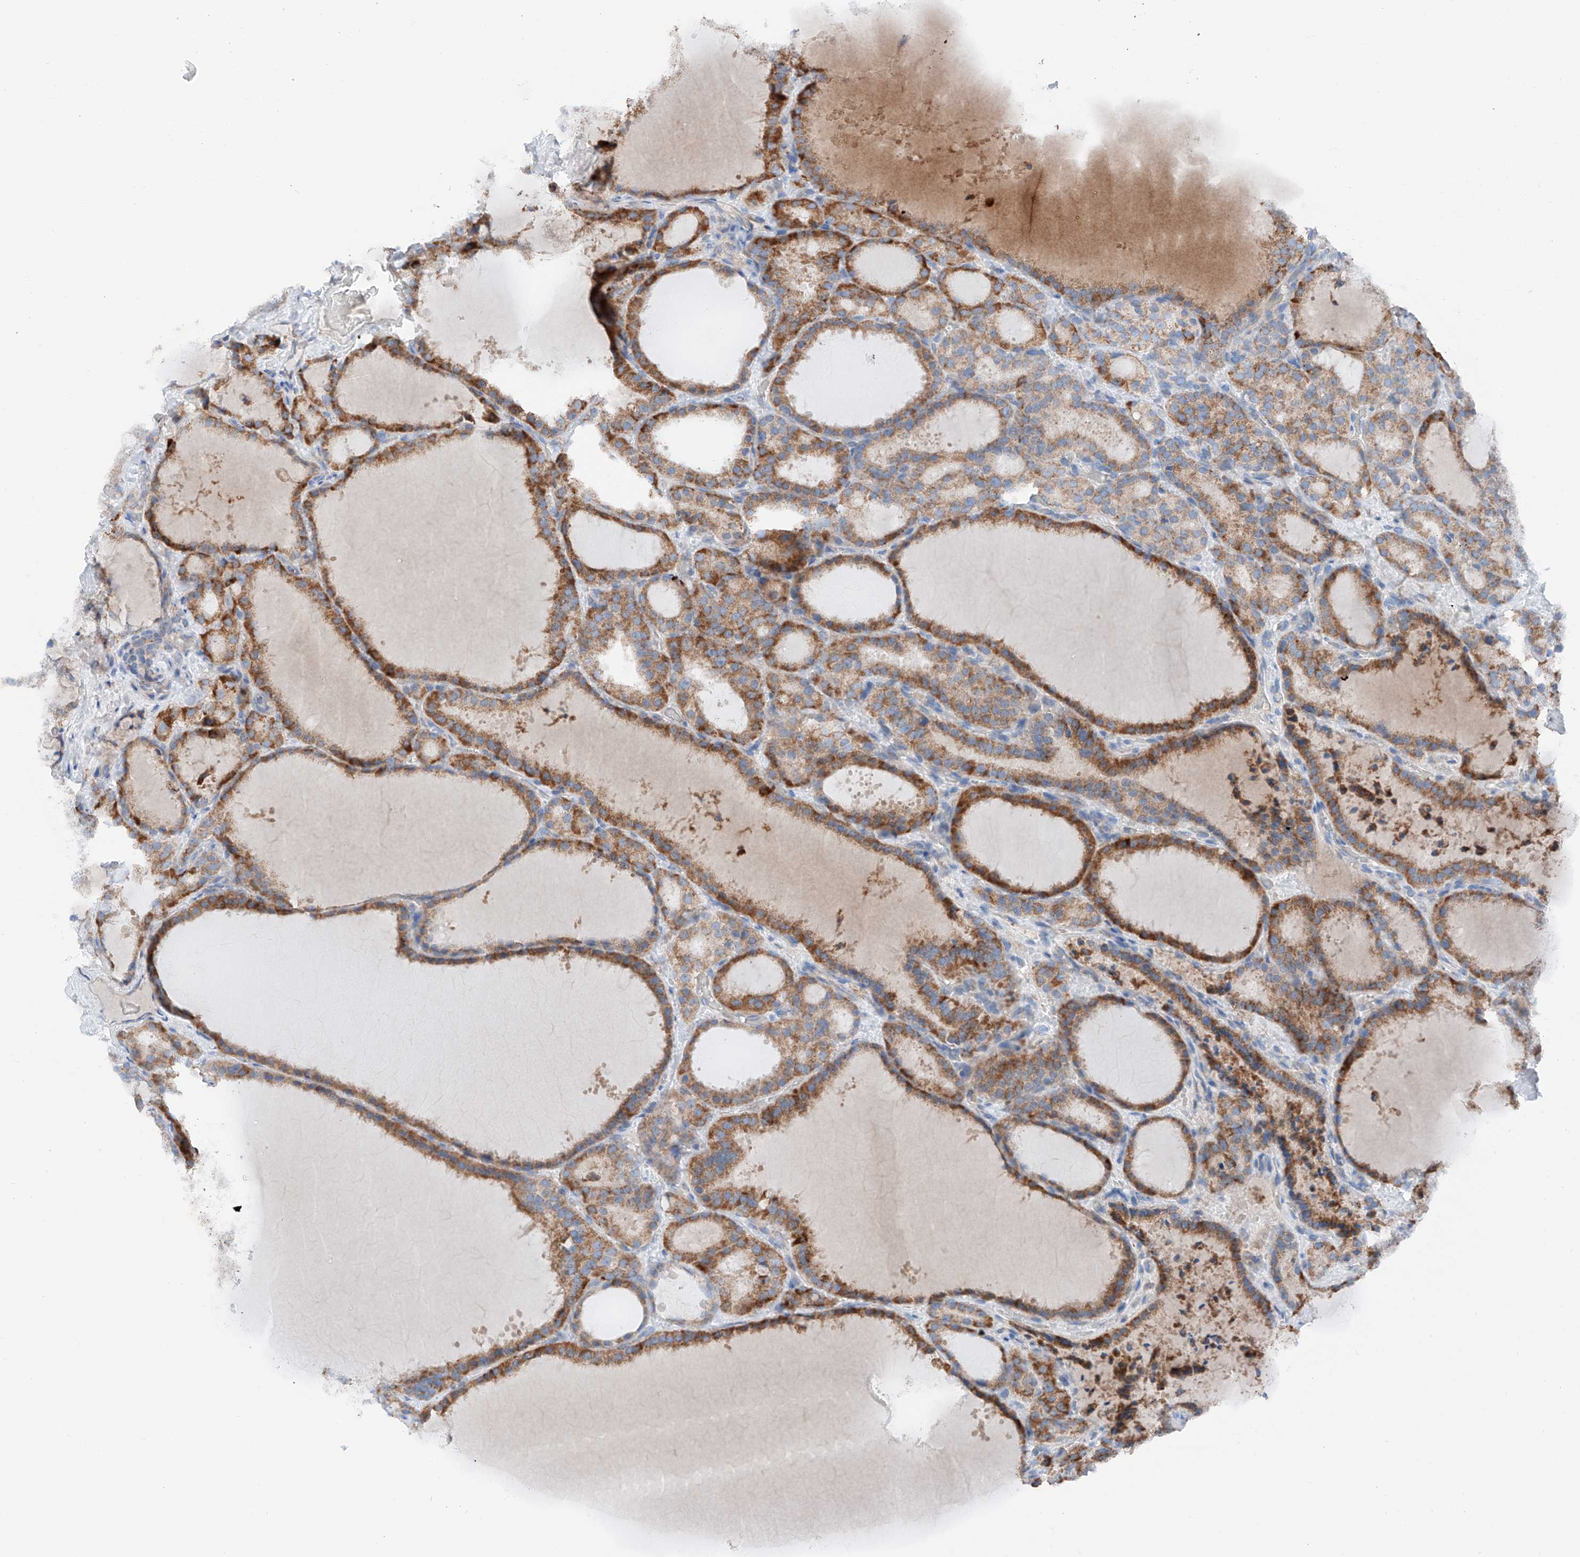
{"staining": {"intensity": "strong", "quantity": "25%-75%", "location": "cytoplasmic/membranous"}, "tissue": "thyroid cancer", "cell_type": "Tumor cells", "image_type": "cancer", "snomed": [{"axis": "morphology", "description": "Papillary adenocarcinoma, NOS"}, {"axis": "topography", "description": "Thyroid gland"}], "caption": "Tumor cells demonstrate strong cytoplasmic/membranous positivity in approximately 25%-75% of cells in thyroid cancer. (DAB IHC, brown staining for protein, blue staining for nuclei).", "gene": "MRAP", "patient": {"sex": "male", "age": 77}}